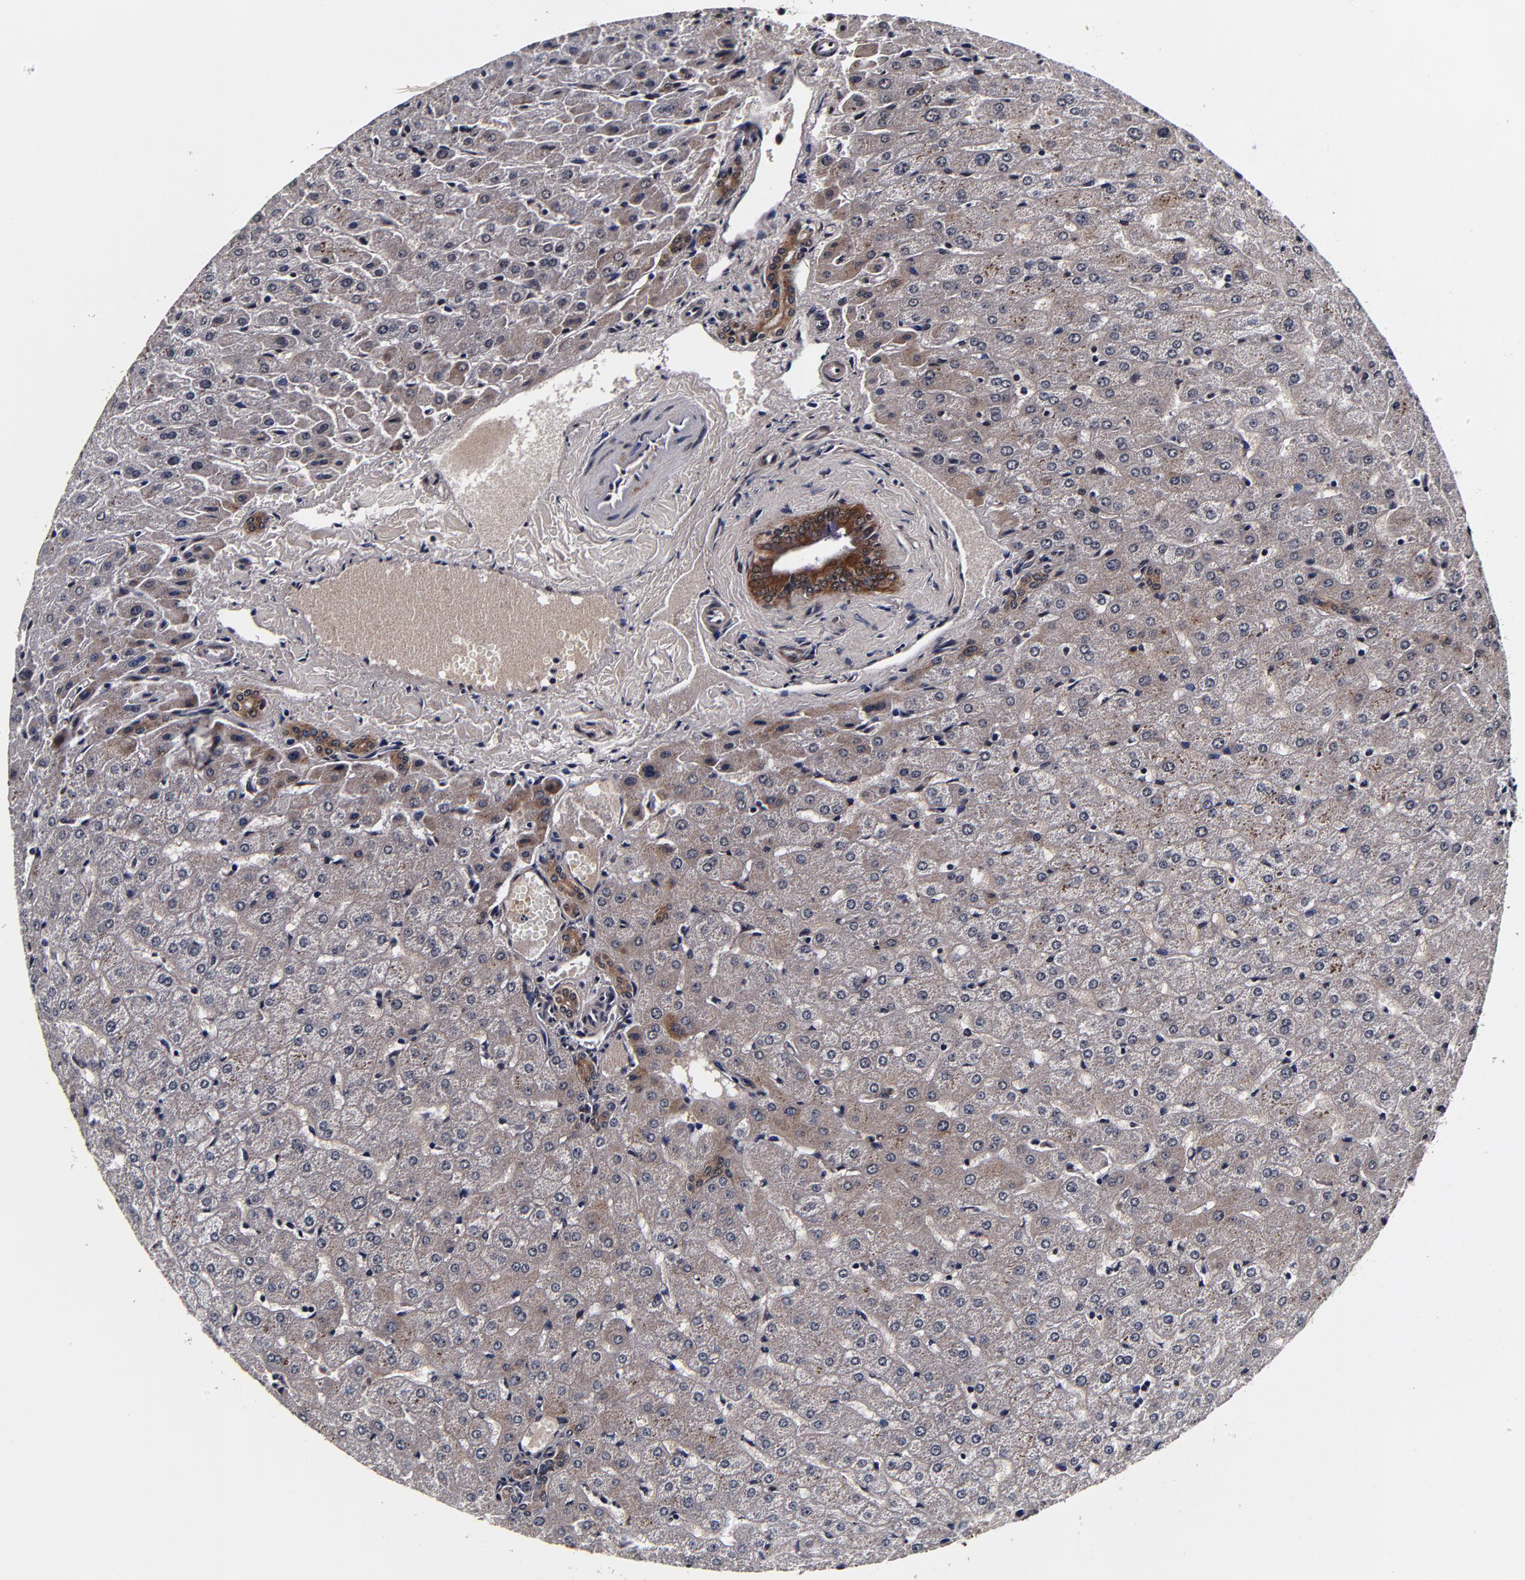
{"staining": {"intensity": "strong", "quantity": ">75%", "location": "cytoplasmic/membranous"}, "tissue": "liver", "cell_type": "Cholangiocytes", "image_type": "normal", "snomed": [{"axis": "morphology", "description": "Normal tissue, NOS"}, {"axis": "morphology", "description": "Fibrosis, NOS"}, {"axis": "topography", "description": "Liver"}], "caption": "Protein staining displays strong cytoplasmic/membranous staining in approximately >75% of cholangiocytes in normal liver. The staining was performed using DAB to visualize the protein expression in brown, while the nuclei were stained in blue with hematoxylin (Magnification: 20x).", "gene": "MMP15", "patient": {"sex": "female", "age": 29}}